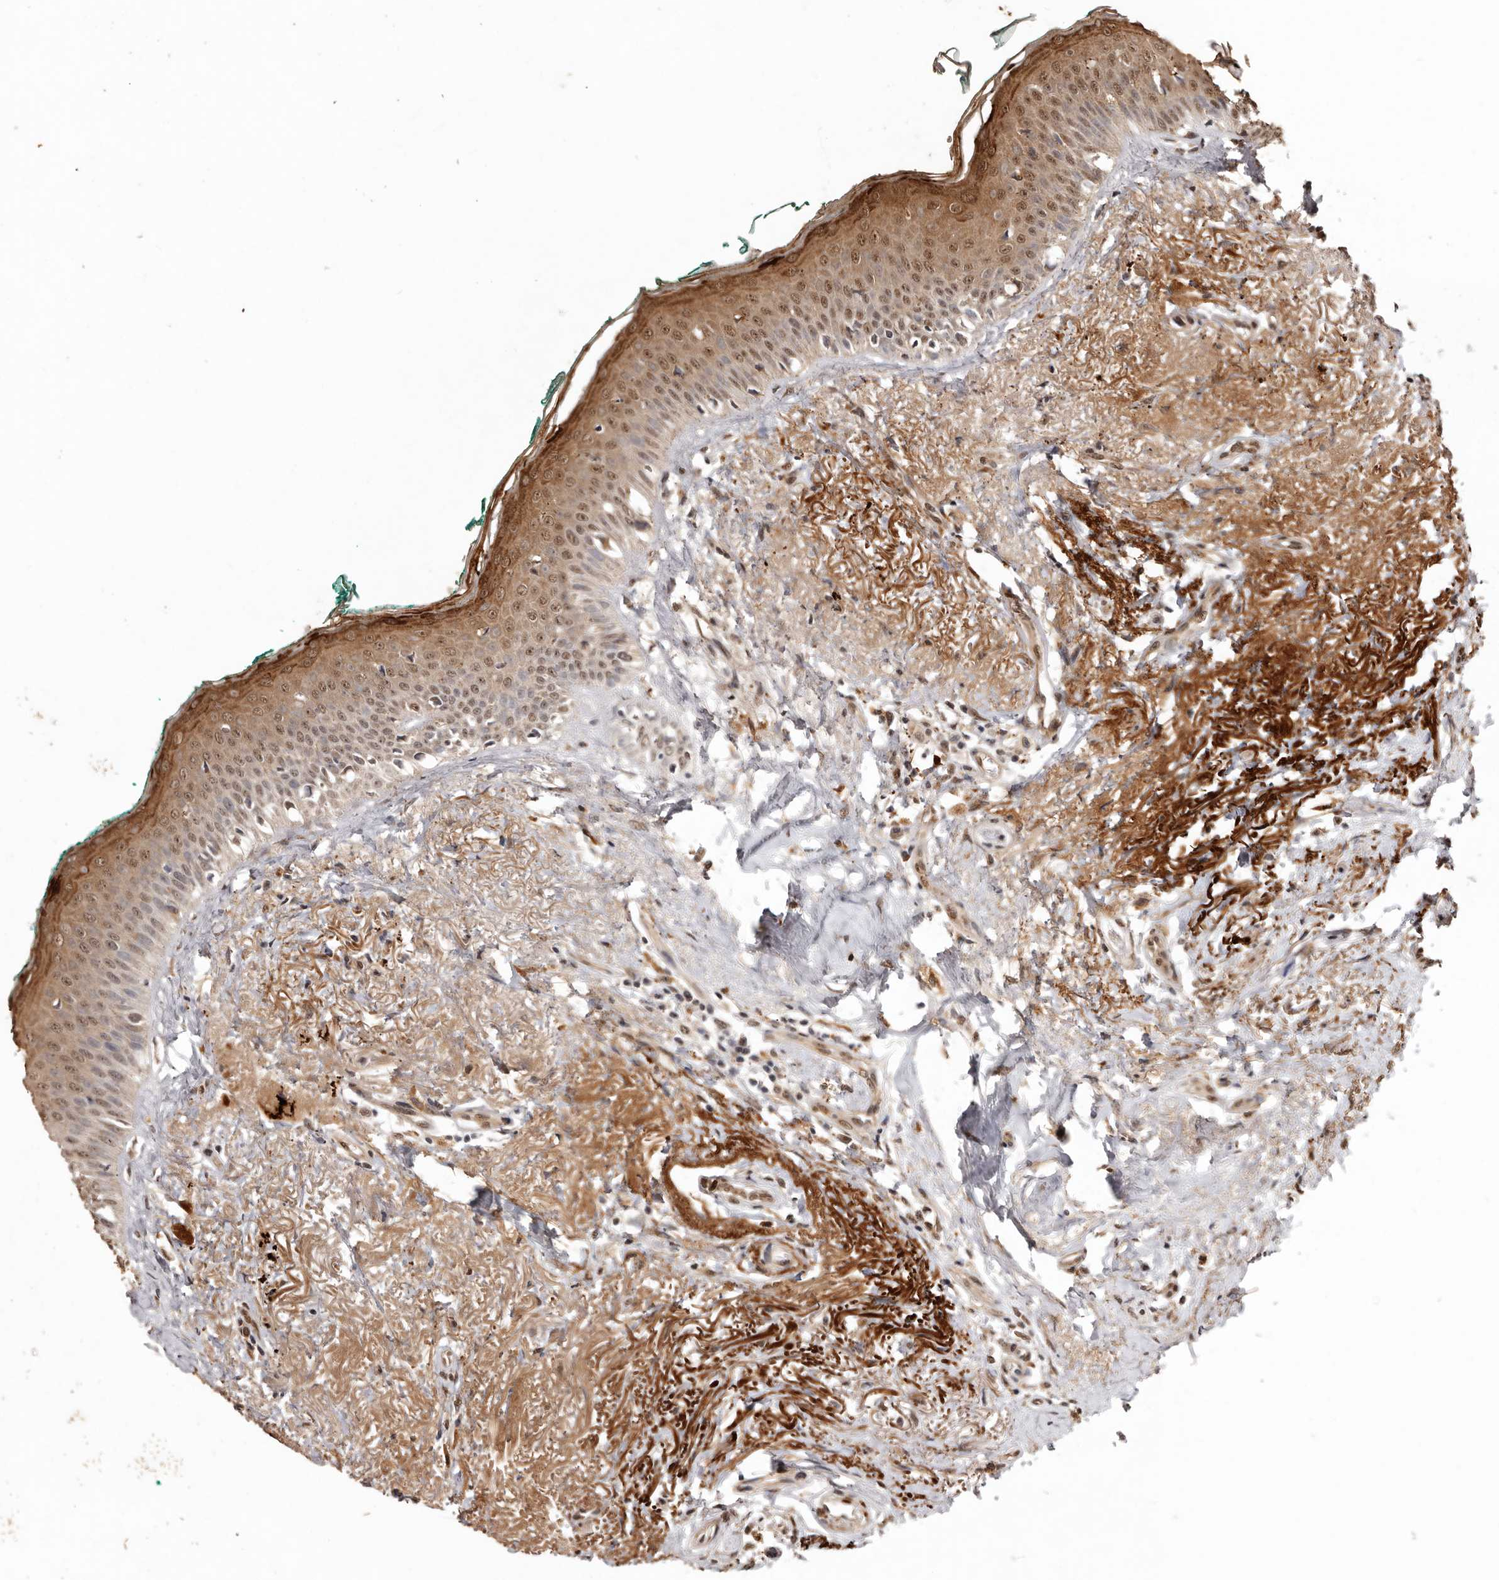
{"staining": {"intensity": "moderate", "quantity": ">75%", "location": "cytoplasmic/membranous,nuclear"}, "tissue": "oral mucosa", "cell_type": "Squamous epithelial cells", "image_type": "normal", "snomed": [{"axis": "morphology", "description": "Normal tissue, NOS"}, {"axis": "topography", "description": "Oral tissue"}], "caption": "IHC photomicrograph of benign human oral mucosa stained for a protein (brown), which reveals medium levels of moderate cytoplasmic/membranous,nuclear staining in about >75% of squamous epithelial cells.", "gene": "NOTCH1", "patient": {"sex": "female", "age": 70}}